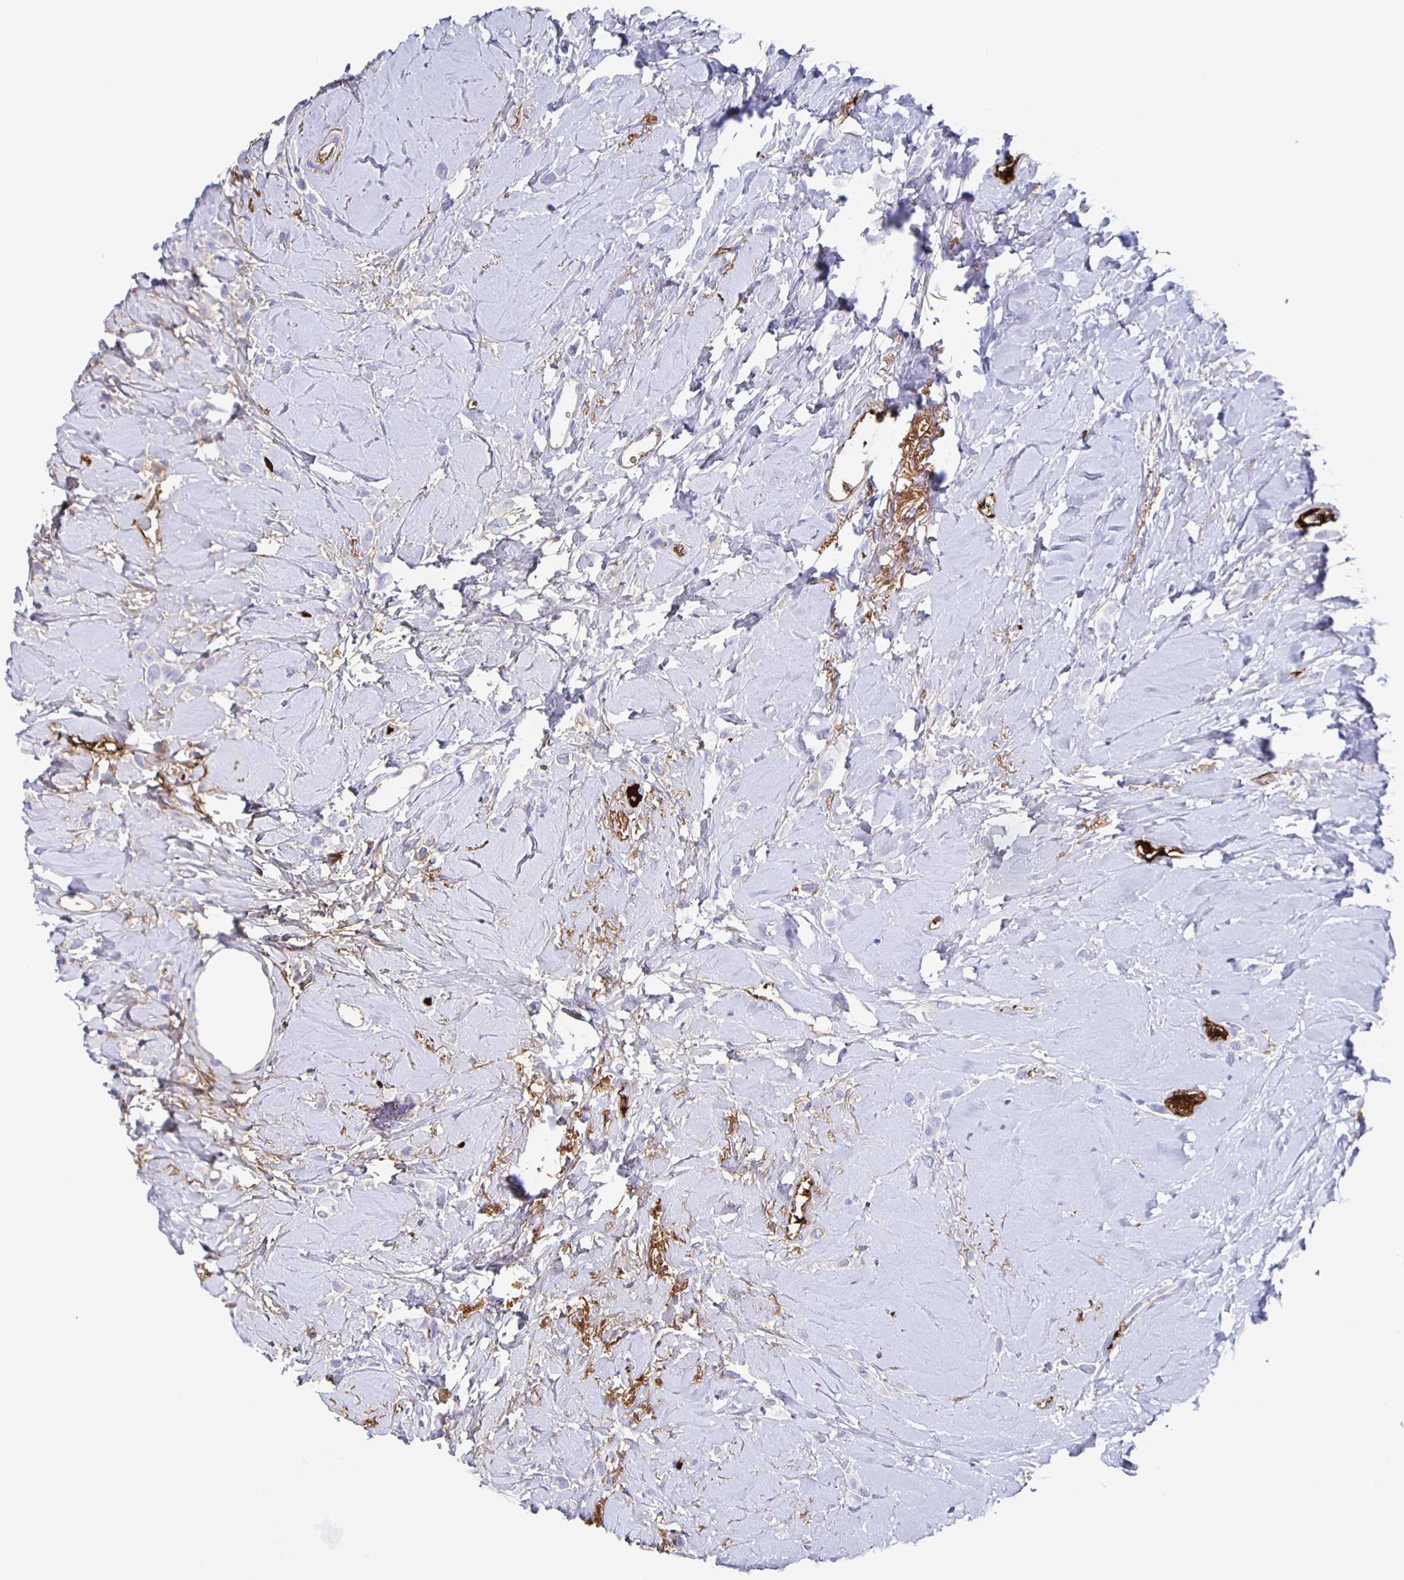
{"staining": {"intensity": "negative", "quantity": "none", "location": "none"}, "tissue": "breast cancer", "cell_type": "Tumor cells", "image_type": "cancer", "snomed": [{"axis": "morphology", "description": "Lobular carcinoma"}, {"axis": "topography", "description": "Breast"}], "caption": "Tumor cells are negative for protein expression in human lobular carcinoma (breast).", "gene": "FGA", "patient": {"sex": "female", "age": 66}}